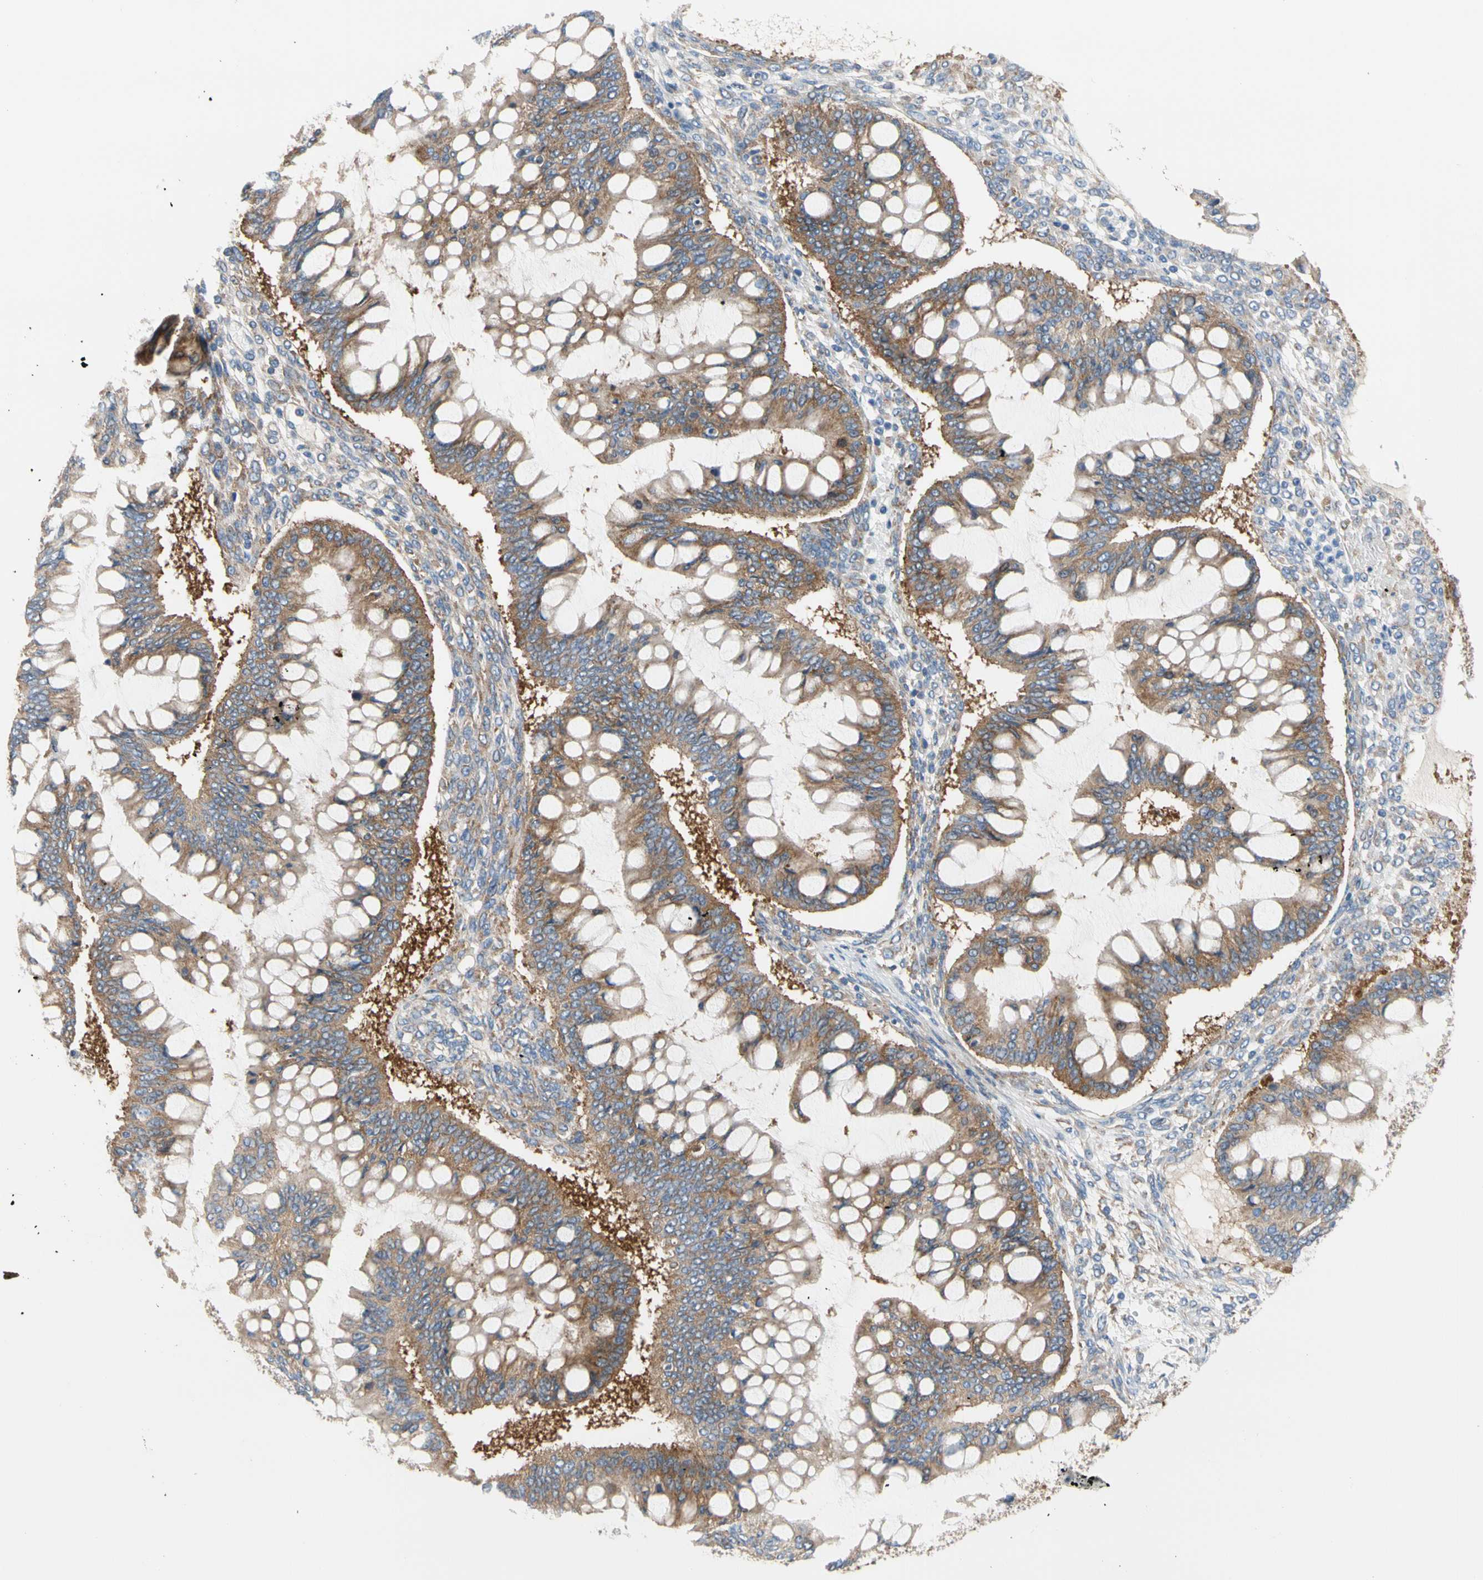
{"staining": {"intensity": "moderate", "quantity": ">75%", "location": "cytoplasmic/membranous"}, "tissue": "ovarian cancer", "cell_type": "Tumor cells", "image_type": "cancer", "snomed": [{"axis": "morphology", "description": "Cystadenocarcinoma, mucinous, NOS"}, {"axis": "topography", "description": "Ovary"}], "caption": "High-power microscopy captured an immunohistochemistry image of ovarian mucinous cystadenocarcinoma, revealing moderate cytoplasmic/membranous positivity in approximately >75% of tumor cells.", "gene": "GPHN", "patient": {"sex": "female", "age": 73}}